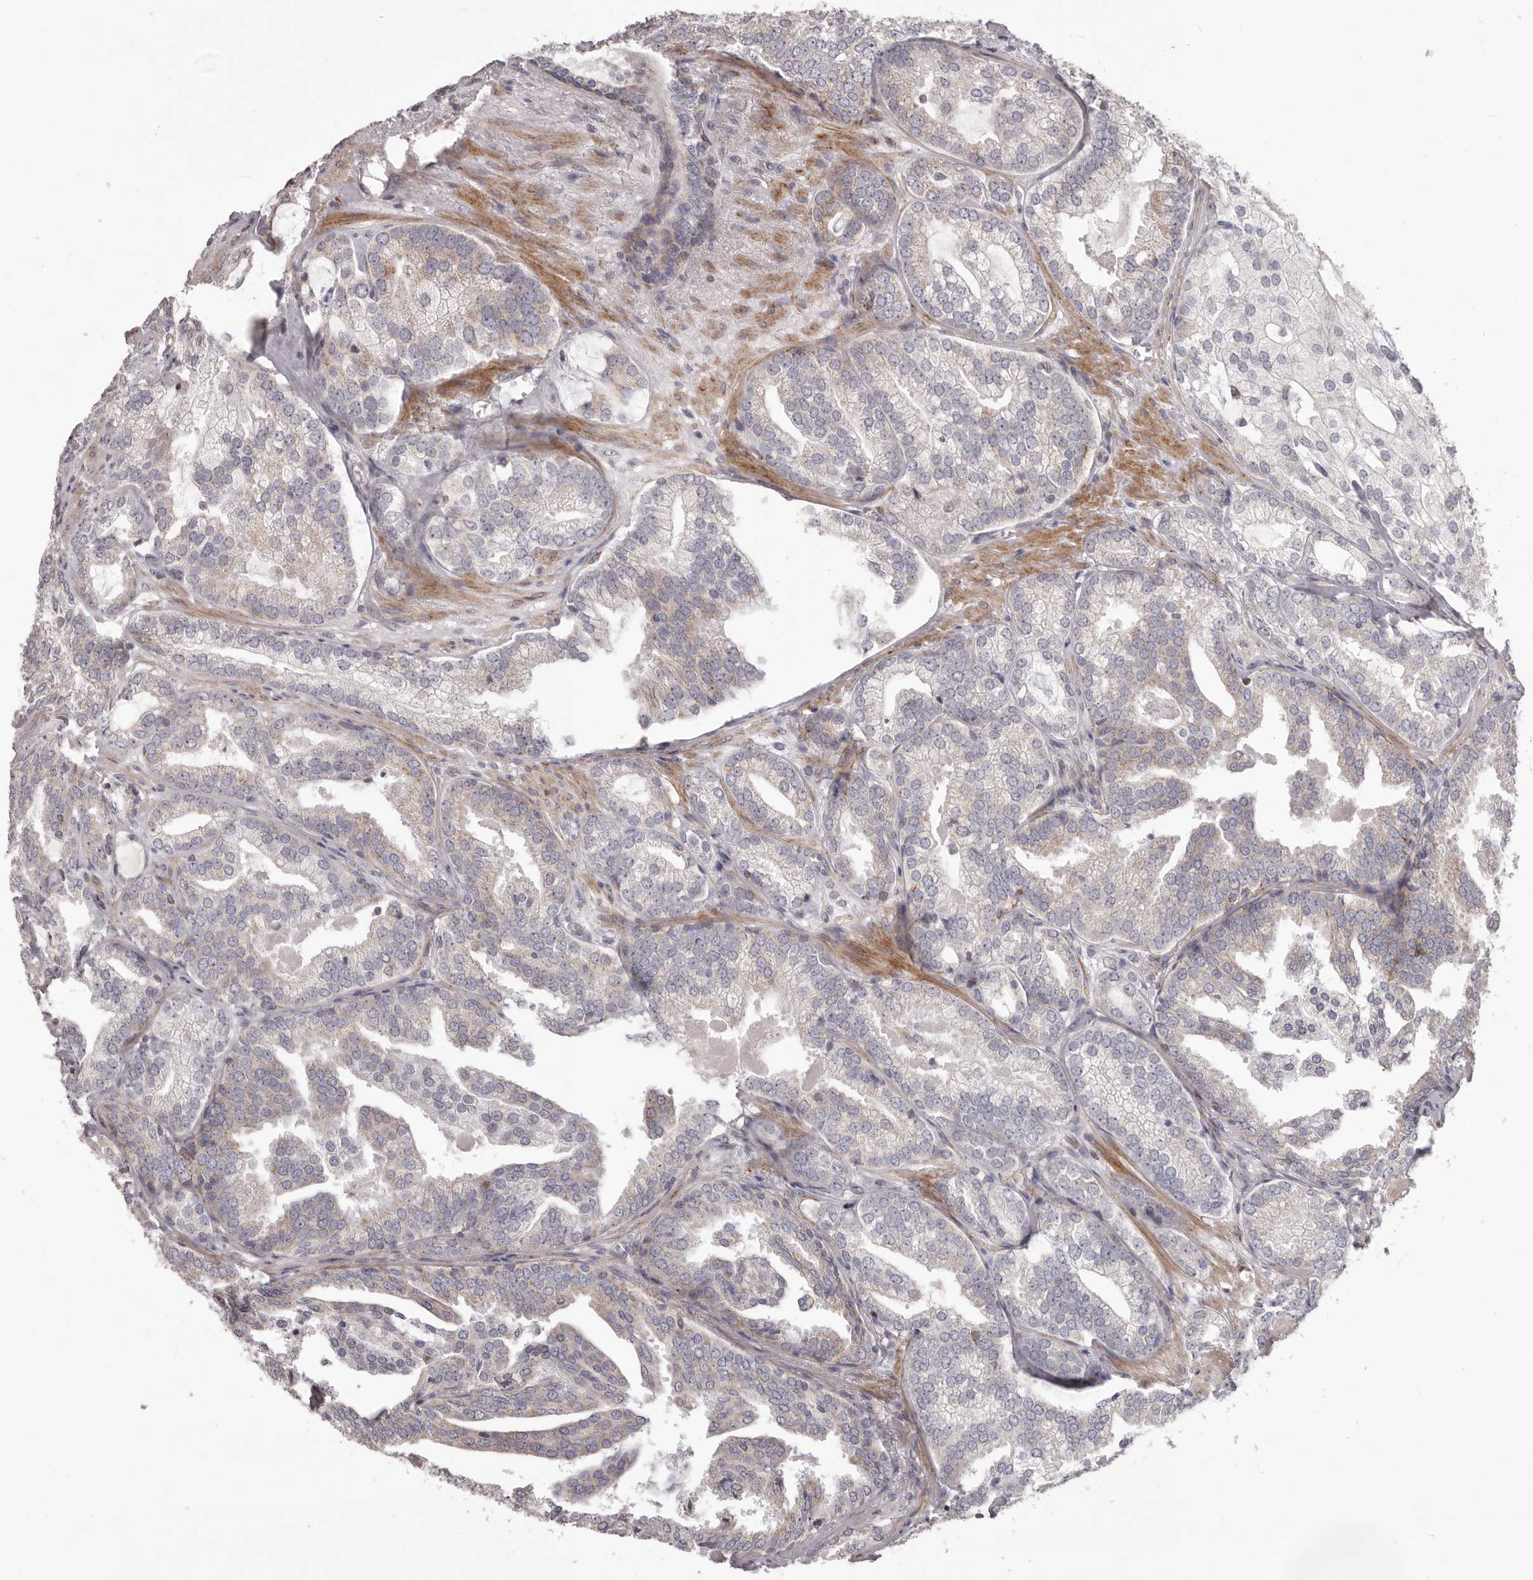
{"staining": {"intensity": "moderate", "quantity": "<25%", "location": "cytoplasmic/membranous"}, "tissue": "prostate cancer", "cell_type": "Tumor cells", "image_type": "cancer", "snomed": [{"axis": "morphology", "description": "Normal morphology"}, {"axis": "morphology", "description": "Adenocarcinoma, Low grade"}, {"axis": "topography", "description": "Prostate"}], "caption": "Brown immunohistochemical staining in prostate cancer (low-grade adenocarcinoma) reveals moderate cytoplasmic/membranous staining in about <25% of tumor cells. The staining was performed using DAB (3,3'-diaminobenzidine), with brown indicating positive protein expression. Nuclei are stained blue with hematoxylin.", "gene": "PRMT2", "patient": {"sex": "male", "age": 72}}